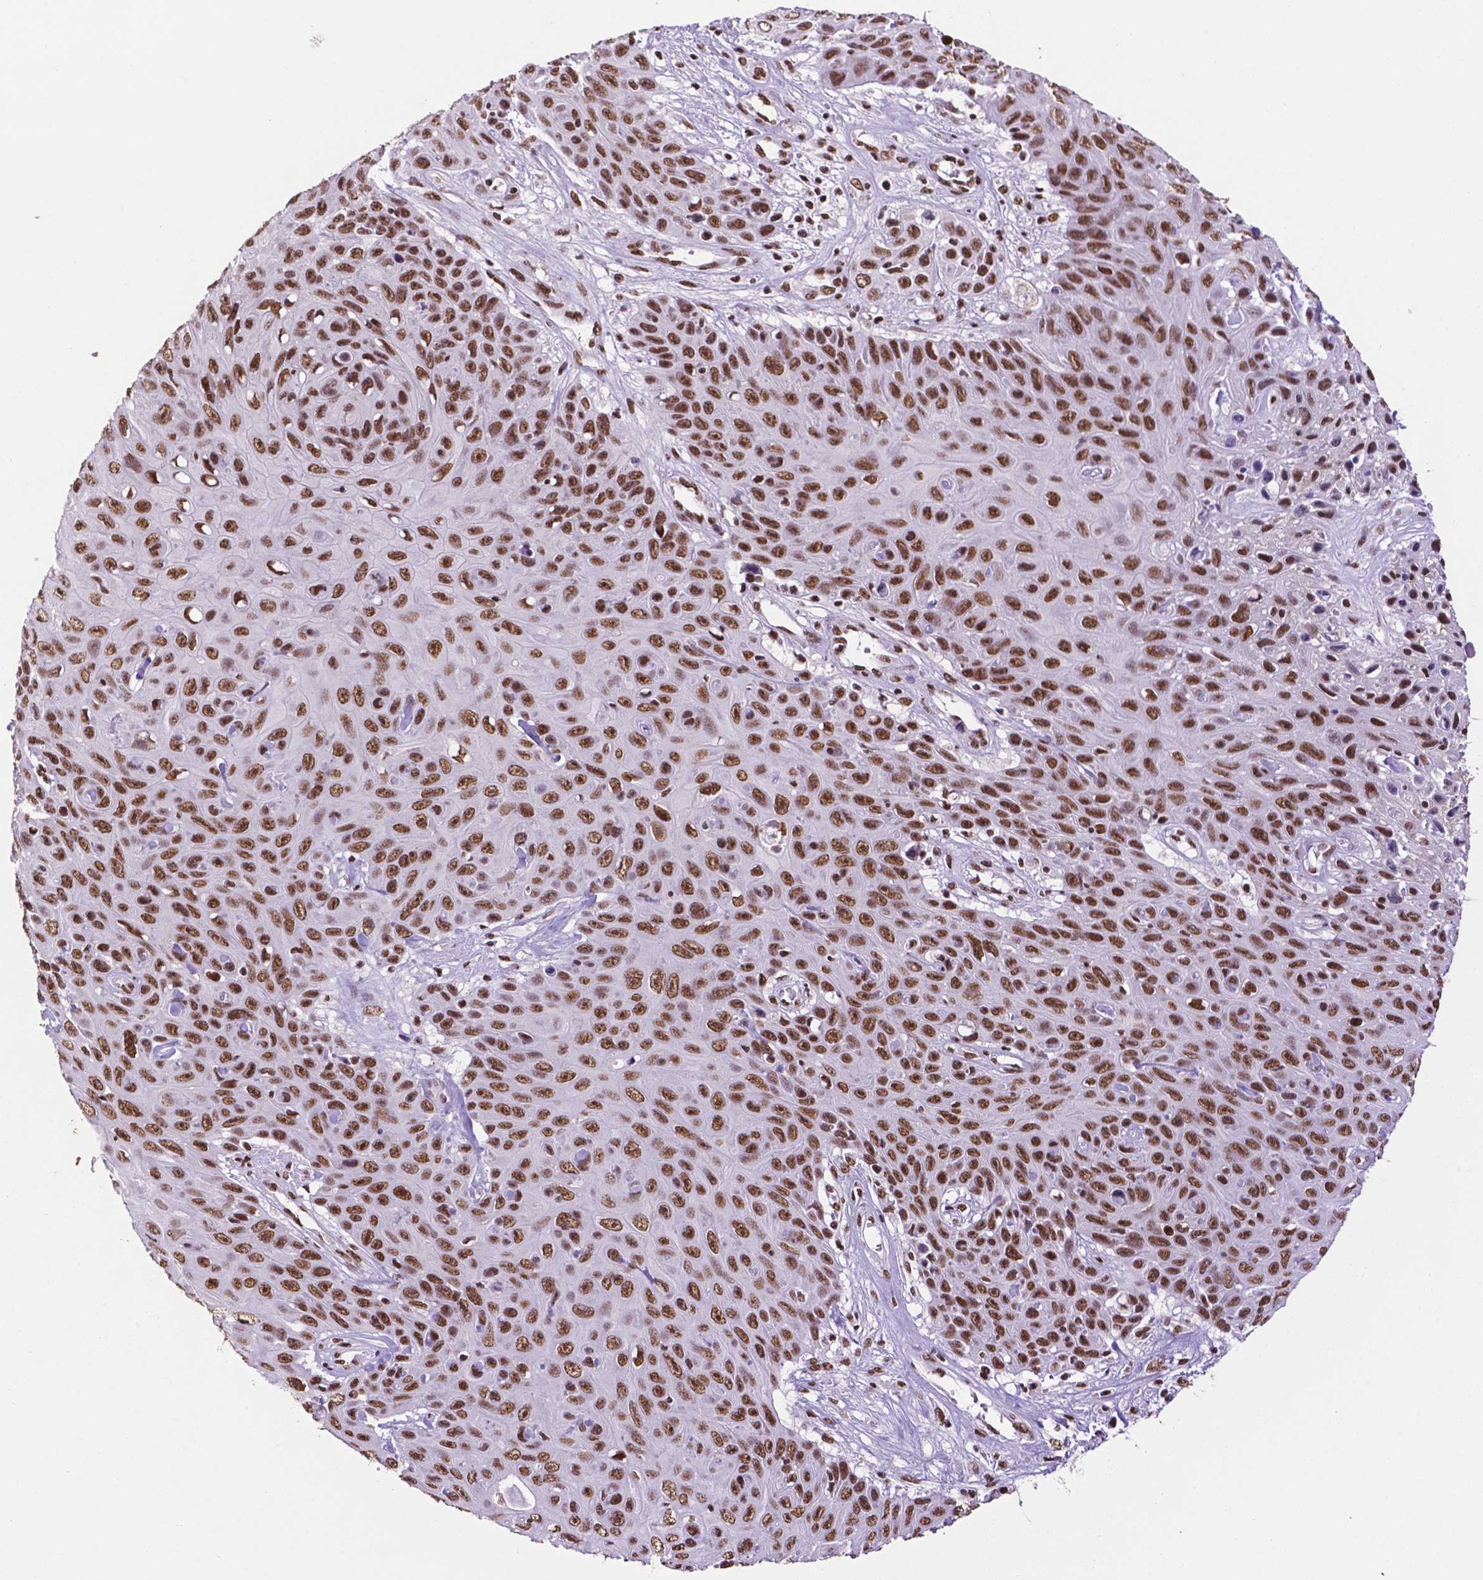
{"staining": {"intensity": "strong", "quantity": ">75%", "location": "nuclear"}, "tissue": "skin cancer", "cell_type": "Tumor cells", "image_type": "cancer", "snomed": [{"axis": "morphology", "description": "Squamous cell carcinoma, NOS"}, {"axis": "topography", "description": "Skin"}], "caption": "Squamous cell carcinoma (skin) stained with a brown dye exhibits strong nuclear positive expression in approximately >75% of tumor cells.", "gene": "CCAR2", "patient": {"sex": "male", "age": 82}}